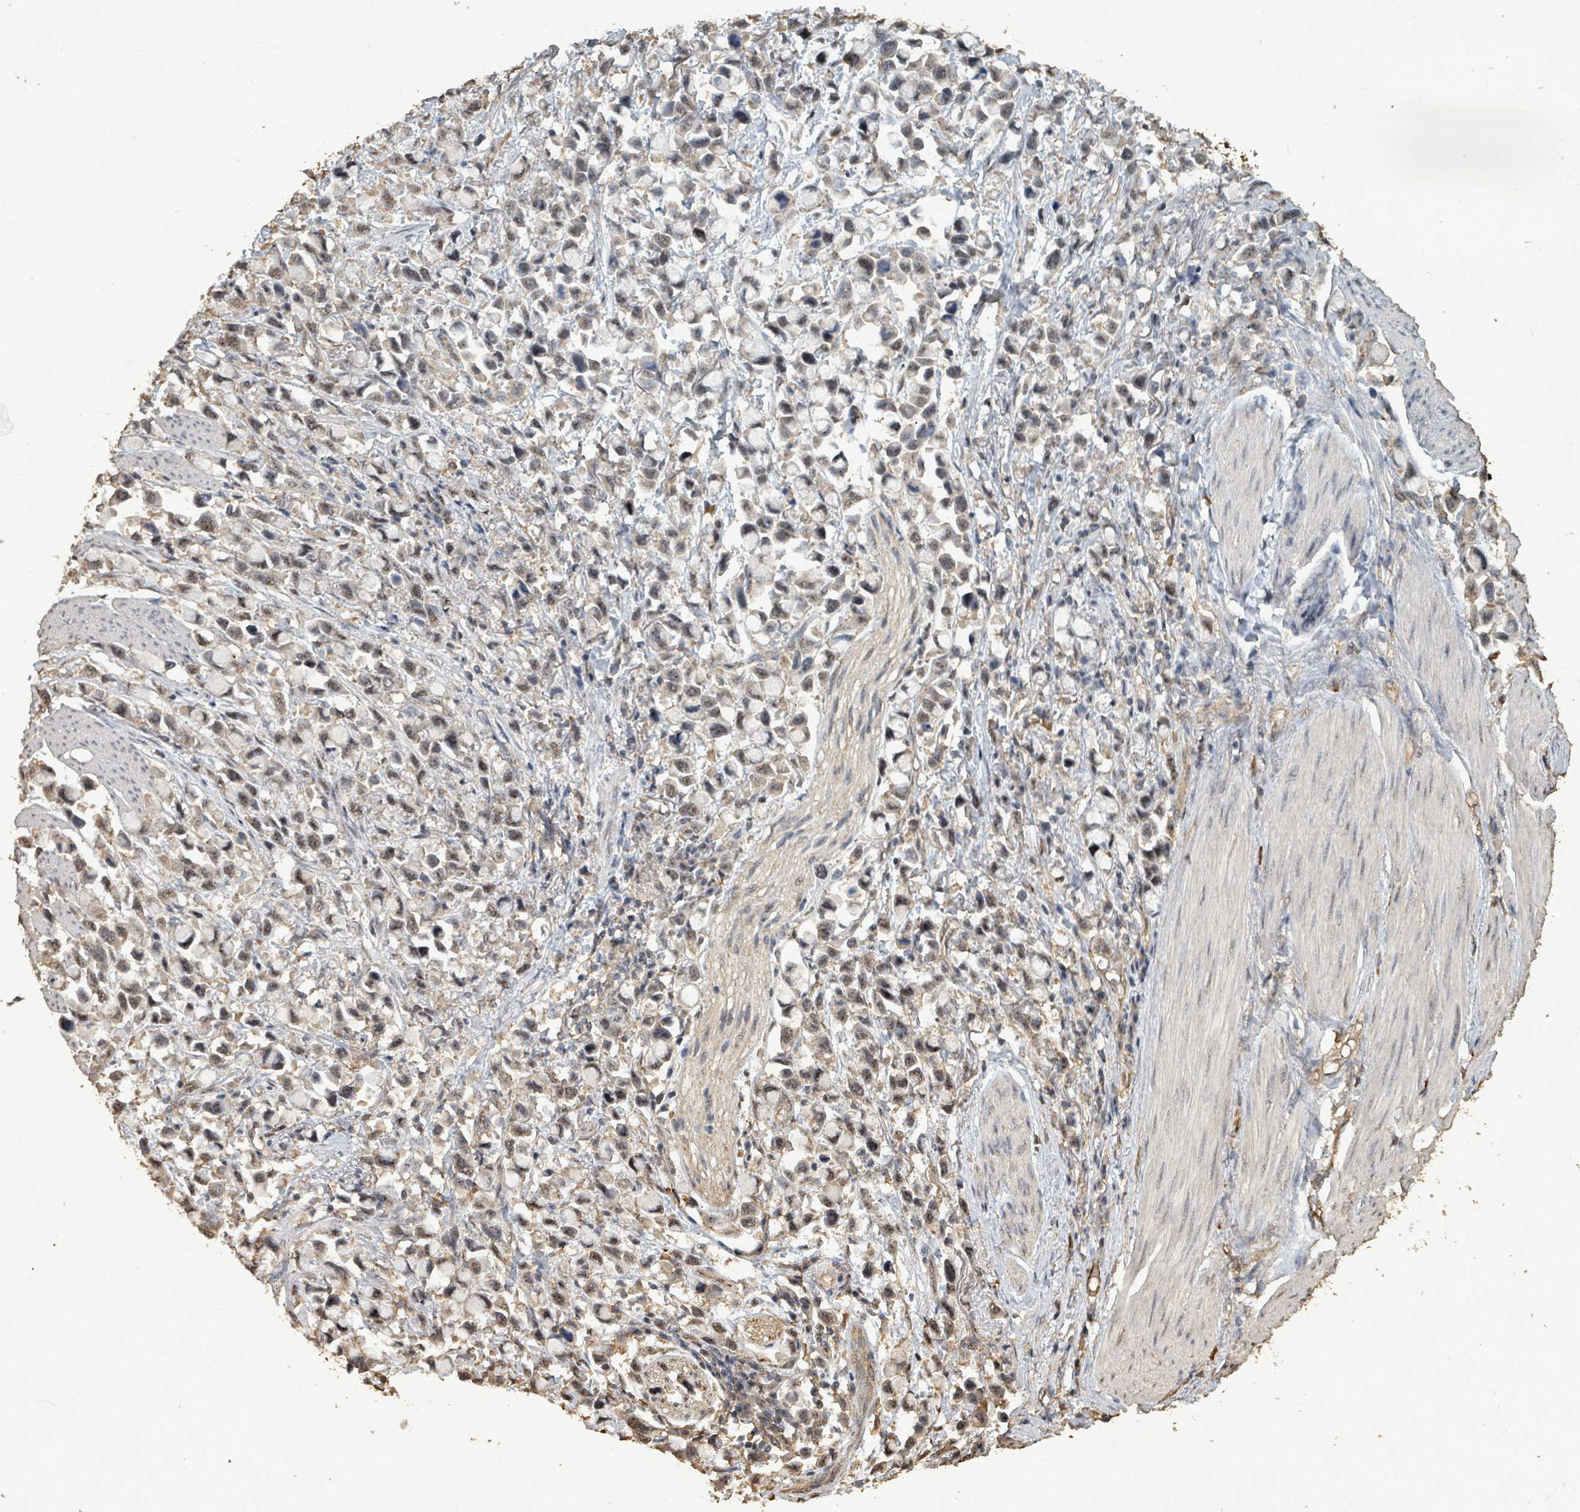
{"staining": {"intensity": "weak", "quantity": "<25%", "location": "cytoplasmic/membranous,nuclear"}, "tissue": "stomach cancer", "cell_type": "Tumor cells", "image_type": "cancer", "snomed": [{"axis": "morphology", "description": "Adenocarcinoma, NOS"}, {"axis": "topography", "description": "Stomach"}], "caption": "Image shows no significant protein staining in tumor cells of stomach adenocarcinoma.", "gene": "C6orf52", "patient": {"sex": "female", "age": 81}}